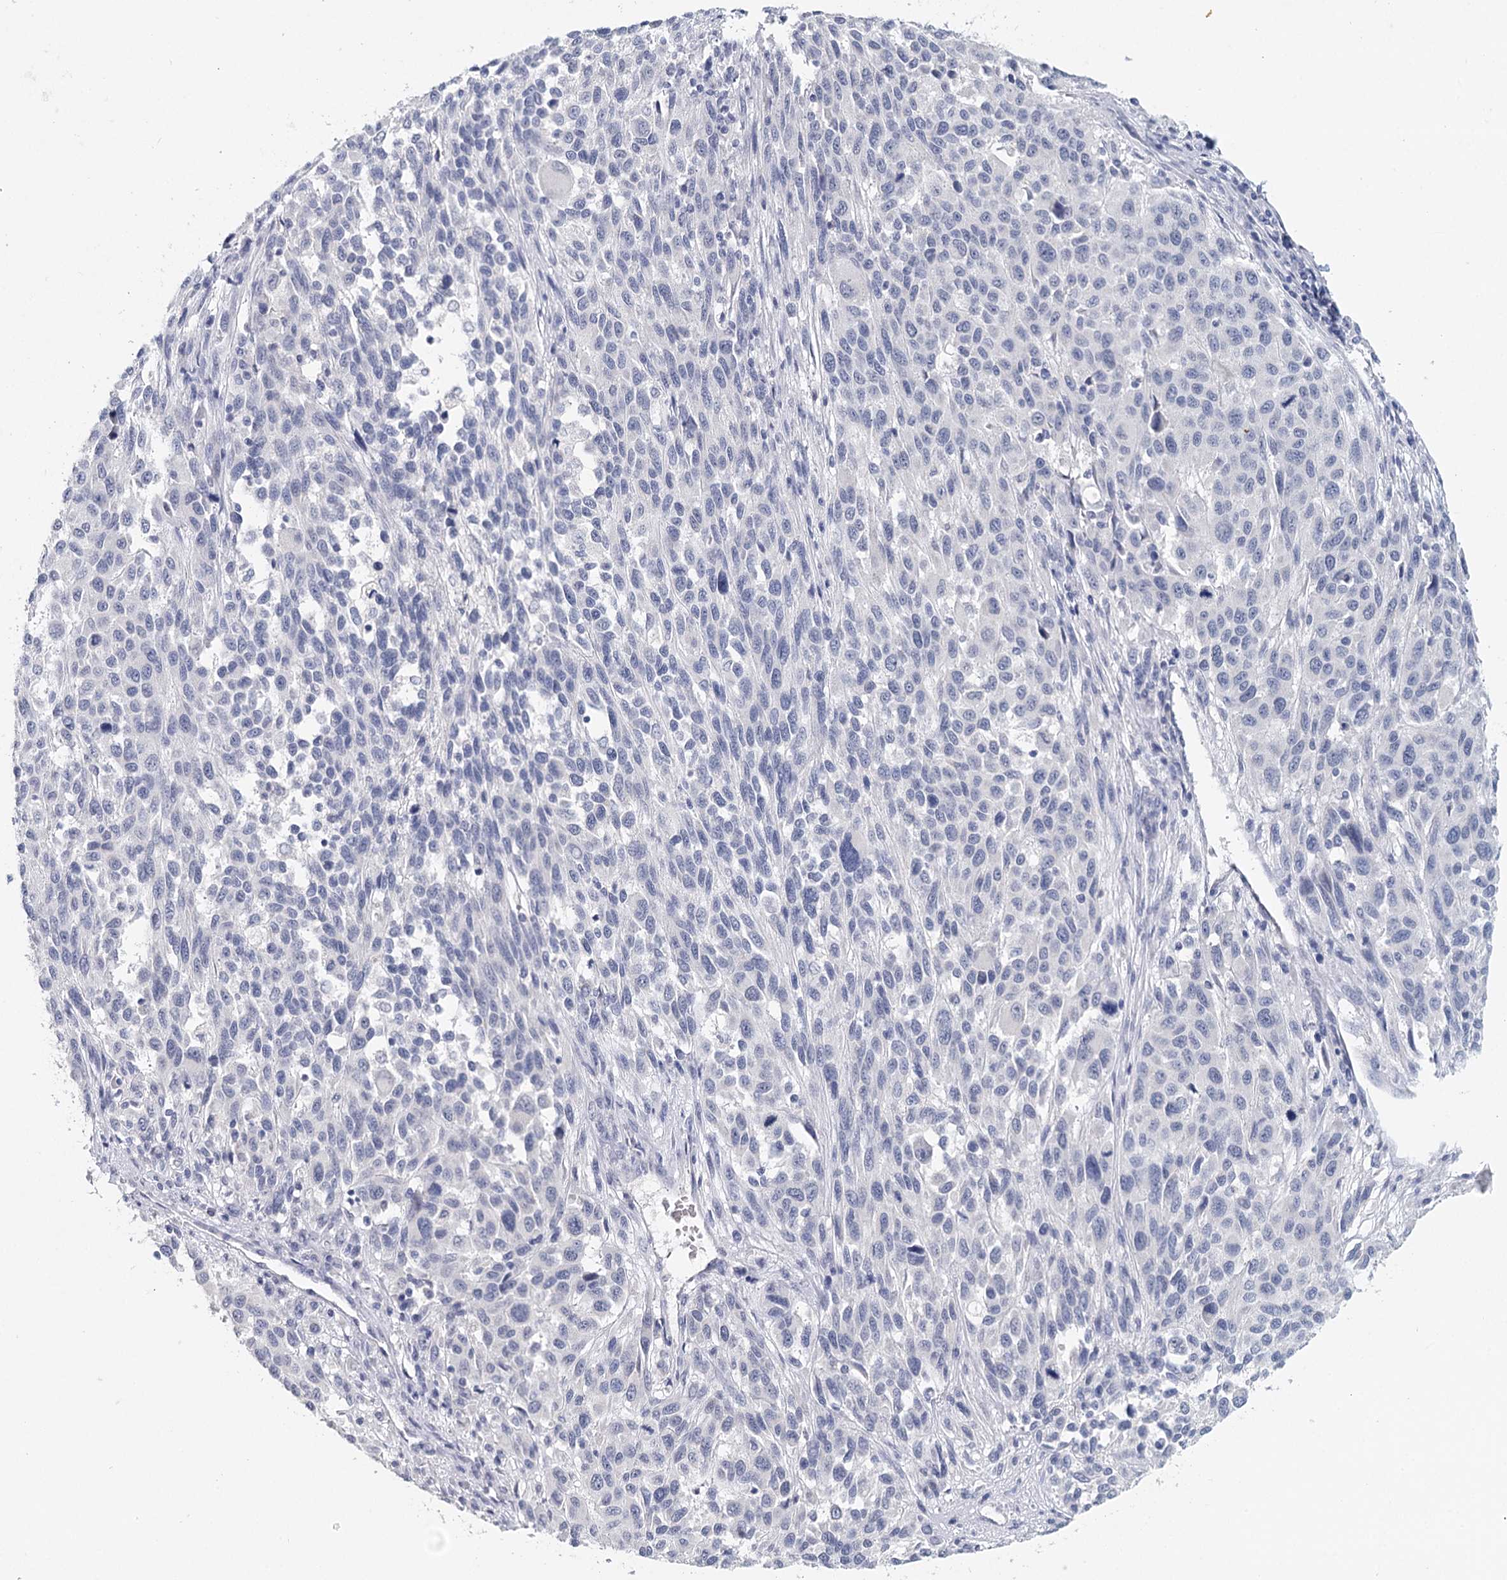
{"staining": {"intensity": "negative", "quantity": "none", "location": "none"}, "tissue": "melanoma", "cell_type": "Tumor cells", "image_type": "cancer", "snomed": [{"axis": "morphology", "description": "Malignant melanoma, Metastatic site"}, {"axis": "topography", "description": "Lymph node"}], "caption": "A high-resolution image shows immunohistochemistry (IHC) staining of melanoma, which exhibits no significant staining in tumor cells. (Immunohistochemistry (ihc), brightfield microscopy, high magnification).", "gene": "HSPA4L", "patient": {"sex": "male", "age": 61}}